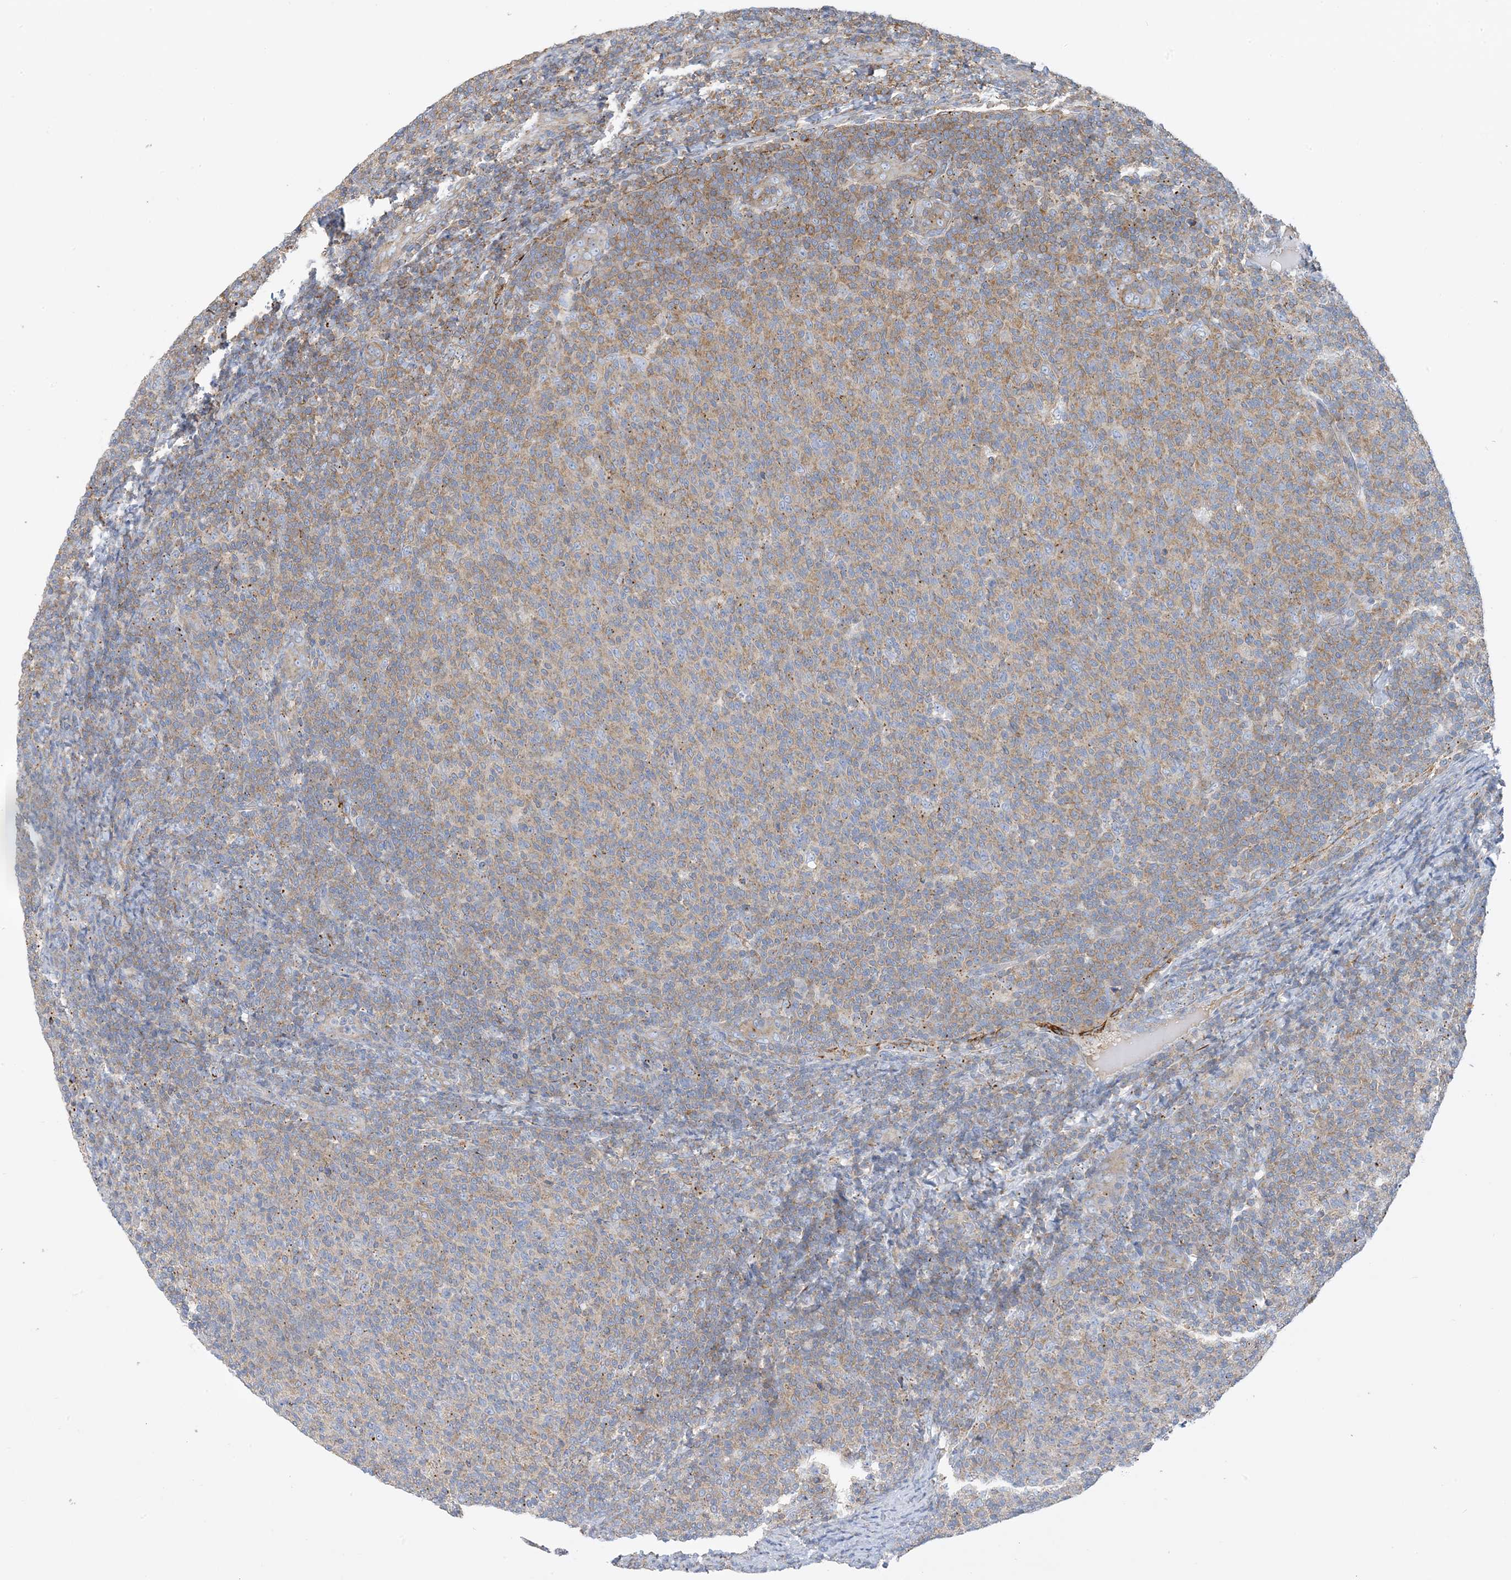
{"staining": {"intensity": "weak", "quantity": ">75%", "location": "cytoplasmic/membranous"}, "tissue": "lymphoma", "cell_type": "Tumor cells", "image_type": "cancer", "snomed": [{"axis": "morphology", "description": "Malignant lymphoma, non-Hodgkin's type, Low grade"}, {"axis": "topography", "description": "Lymph node"}], "caption": "A photomicrograph of human lymphoma stained for a protein shows weak cytoplasmic/membranous brown staining in tumor cells.", "gene": "CALHM5", "patient": {"sex": "male", "age": 66}}